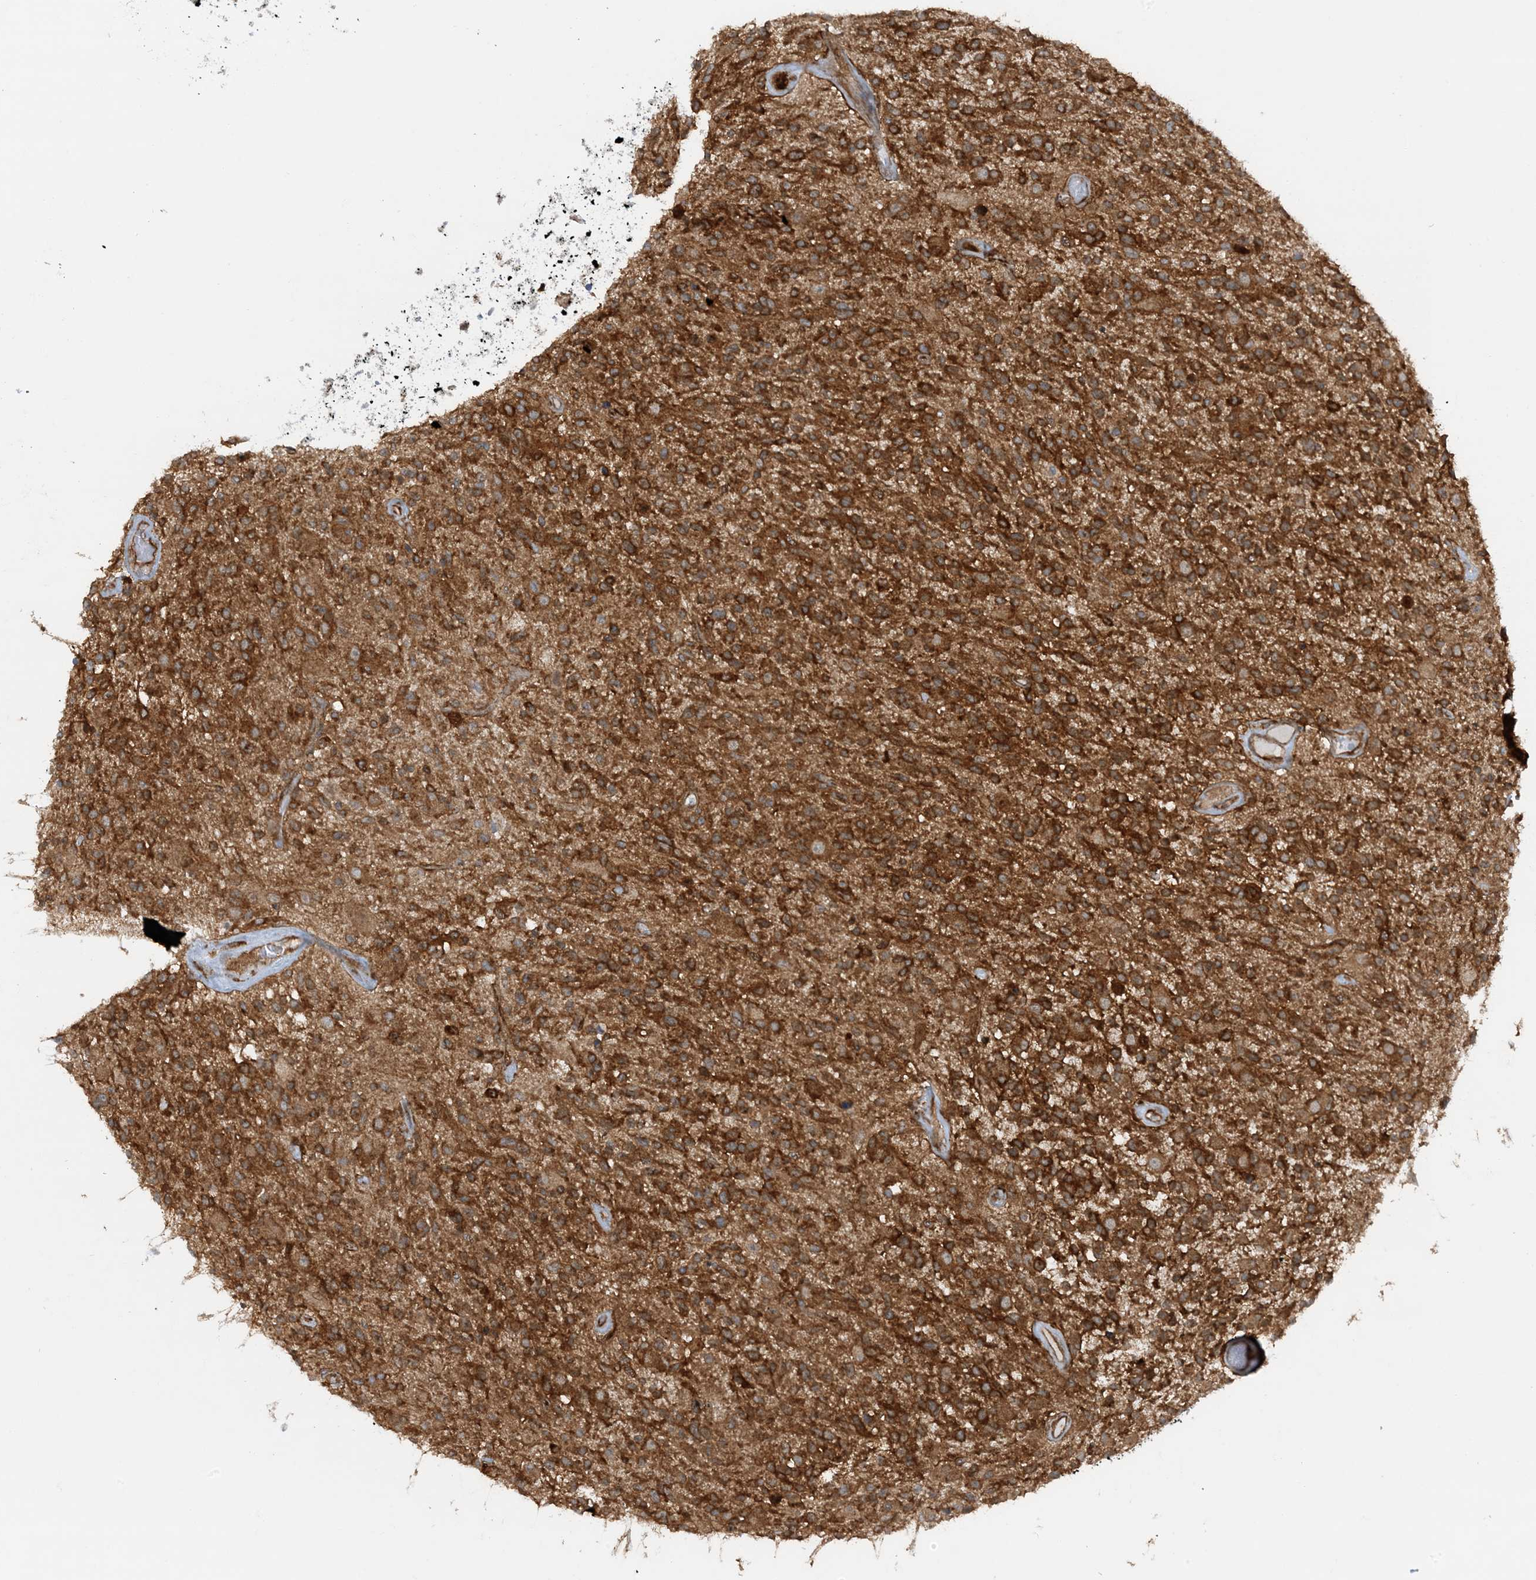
{"staining": {"intensity": "strong", "quantity": ">75%", "location": "cytoplasmic/membranous"}, "tissue": "glioma", "cell_type": "Tumor cells", "image_type": "cancer", "snomed": [{"axis": "morphology", "description": "Glioma, malignant, High grade"}, {"axis": "morphology", "description": "Glioblastoma, NOS"}, {"axis": "topography", "description": "Brain"}], "caption": "IHC histopathology image of neoplastic tissue: human glioblastoma stained using immunohistochemistry (IHC) exhibits high levels of strong protein expression localized specifically in the cytoplasmic/membranous of tumor cells, appearing as a cytoplasmic/membranous brown color.", "gene": "STAM2", "patient": {"sex": "male", "age": 60}}